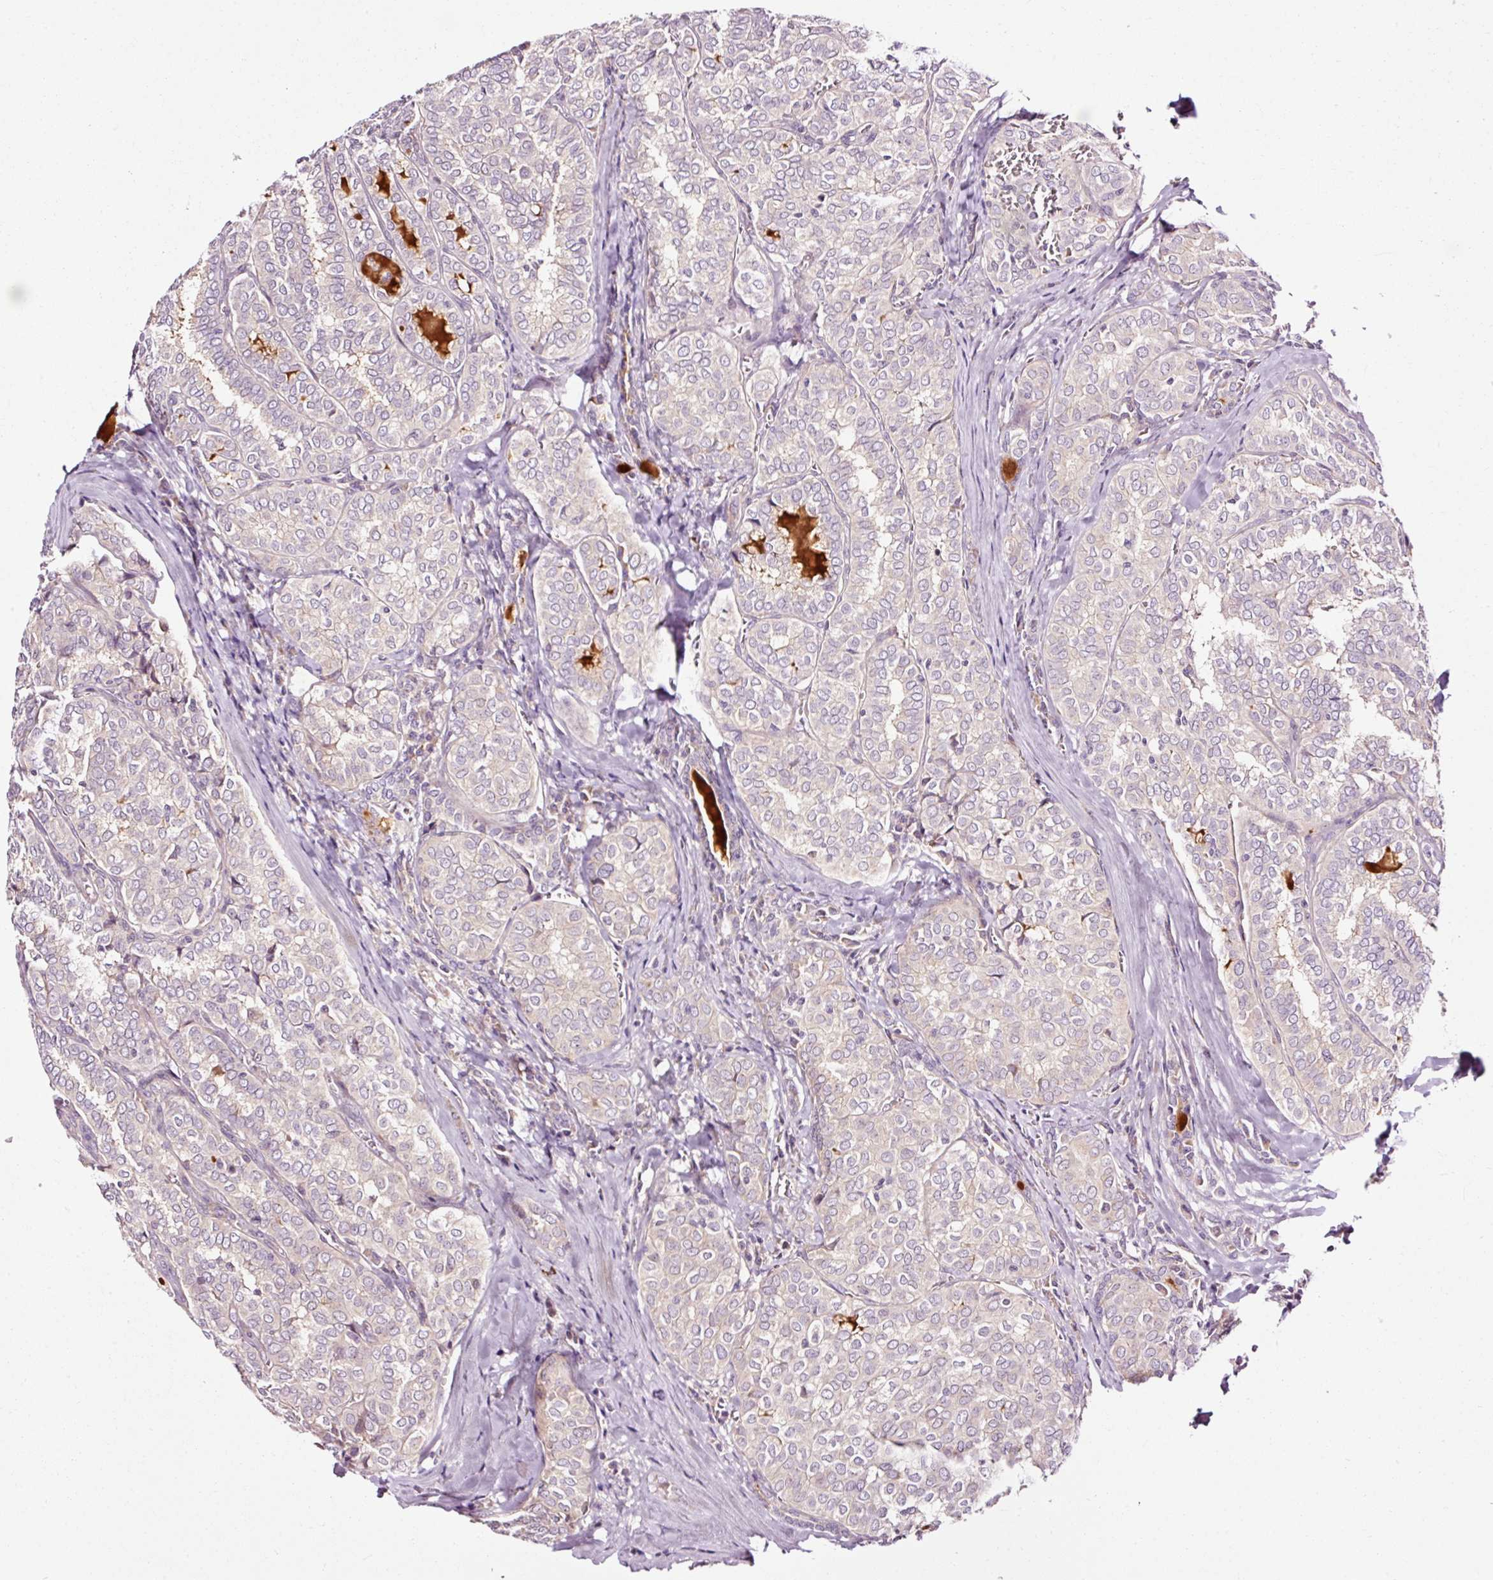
{"staining": {"intensity": "negative", "quantity": "none", "location": "none"}, "tissue": "thyroid cancer", "cell_type": "Tumor cells", "image_type": "cancer", "snomed": [{"axis": "morphology", "description": "Papillary adenocarcinoma, NOS"}, {"axis": "topography", "description": "Thyroid gland"}], "caption": "A micrograph of thyroid cancer (papillary adenocarcinoma) stained for a protein exhibits no brown staining in tumor cells.", "gene": "UTP14A", "patient": {"sex": "female", "age": 30}}